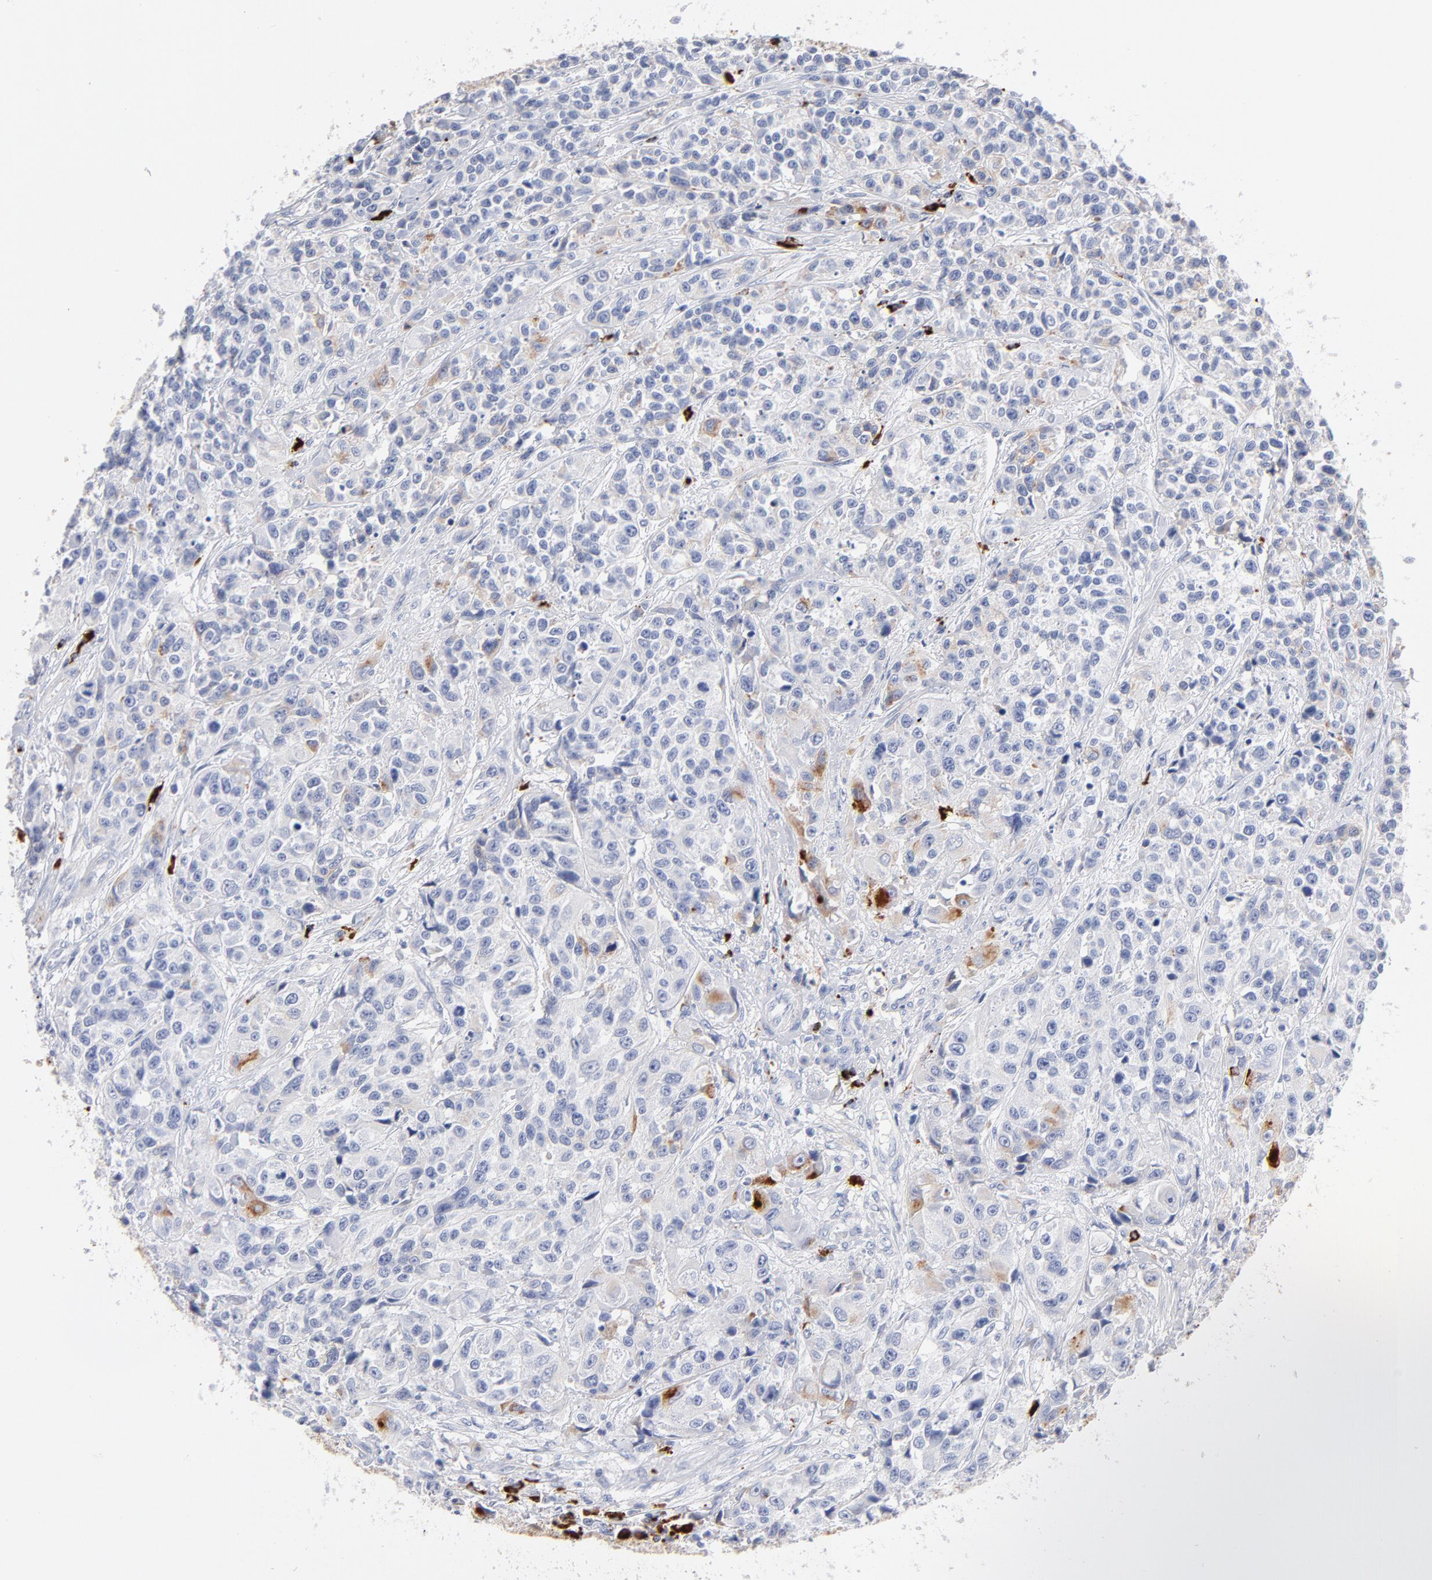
{"staining": {"intensity": "negative", "quantity": "none", "location": "none"}, "tissue": "urothelial cancer", "cell_type": "Tumor cells", "image_type": "cancer", "snomed": [{"axis": "morphology", "description": "Urothelial carcinoma, High grade"}, {"axis": "topography", "description": "Urinary bladder"}], "caption": "High-grade urothelial carcinoma stained for a protein using immunohistochemistry (IHC) demonstrates no staining tumor cells.", "gene": "PLAT", "patient": {"sex": "female", "age": 81}}